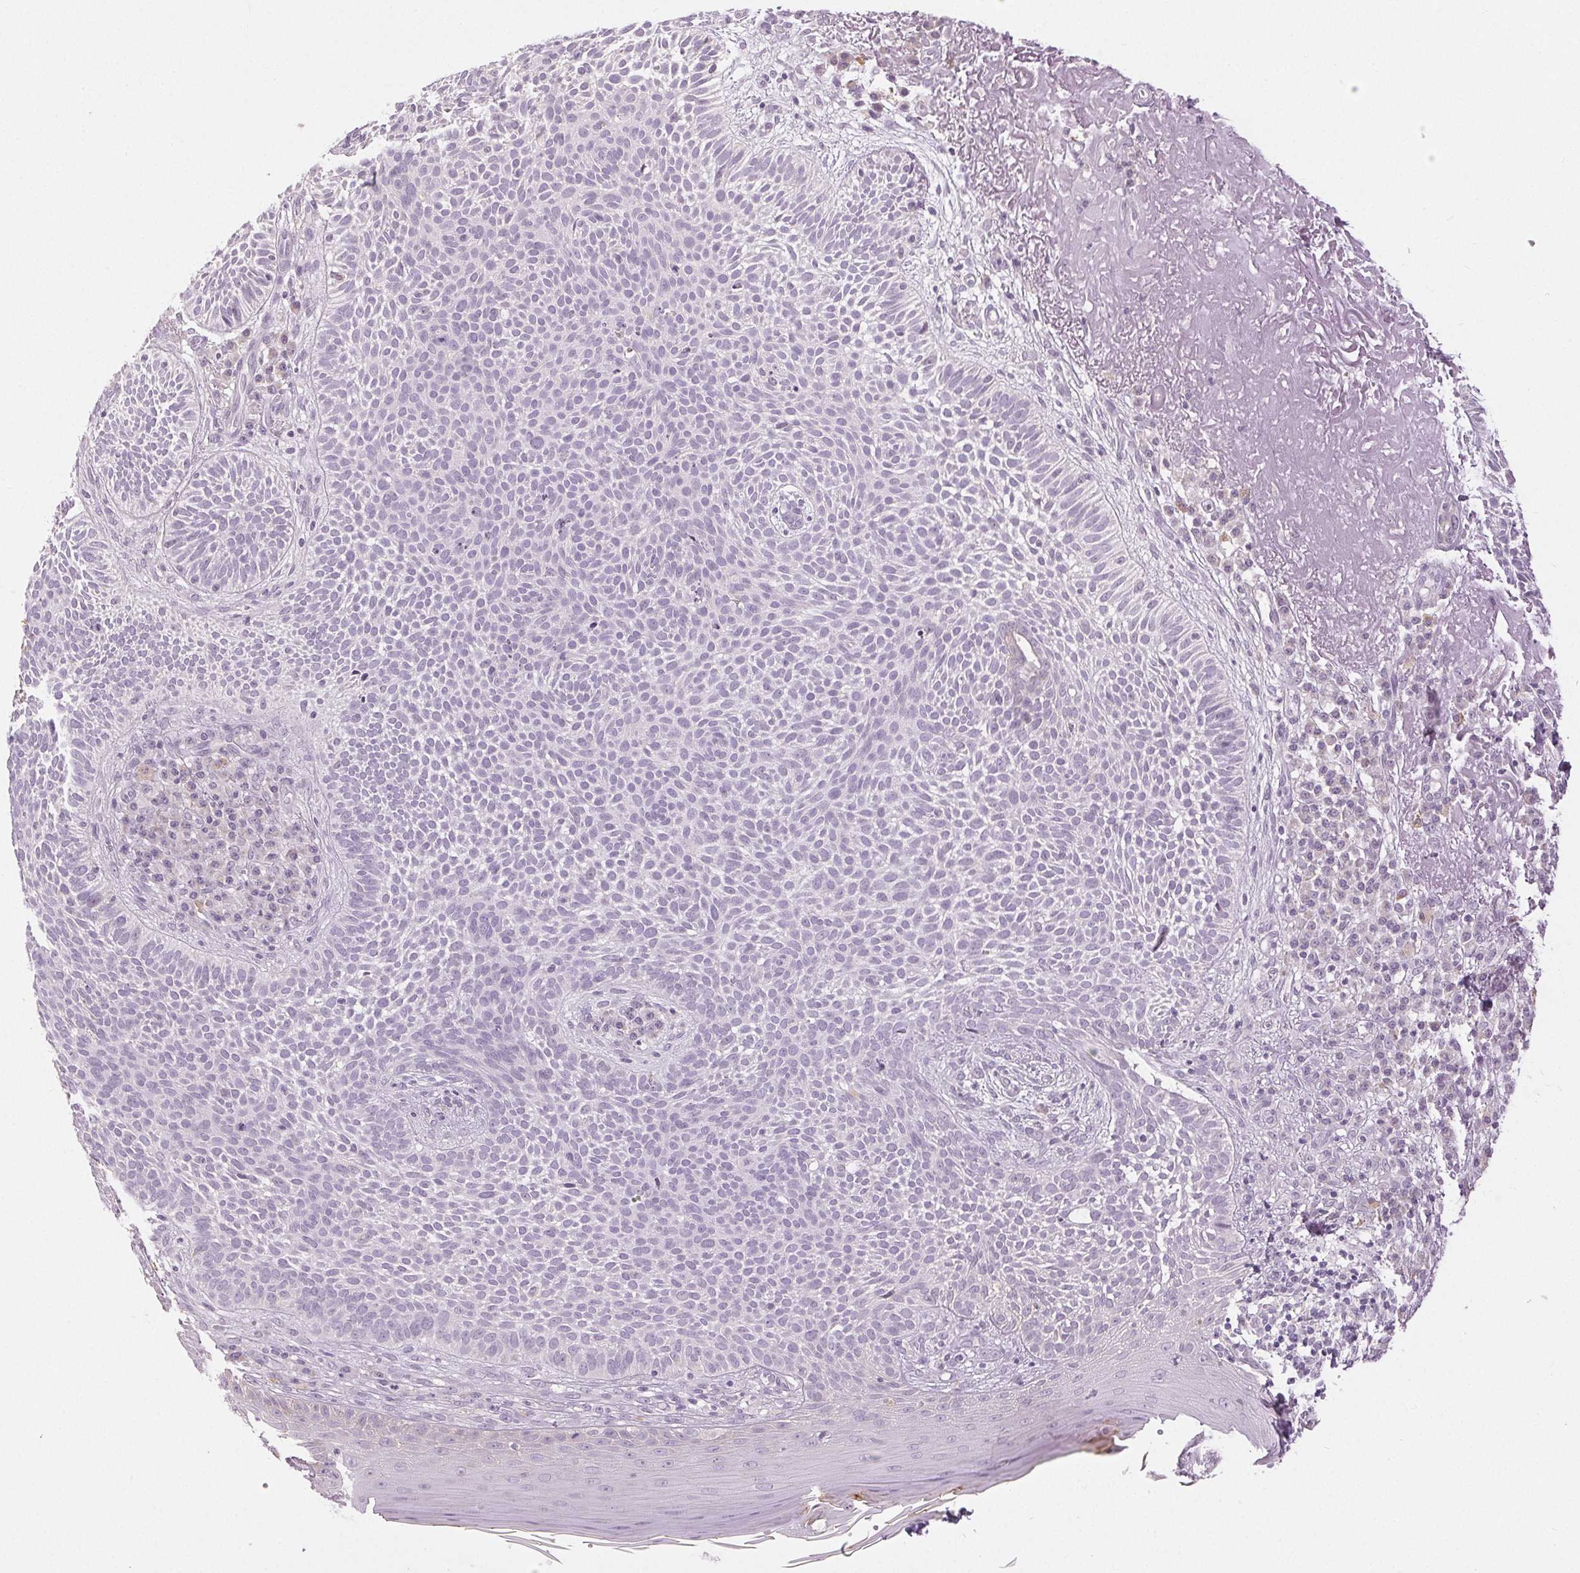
{"staining": {"intensity": "negative", "quantity": "none", "location": "none"}, "tissue": "skin cancer", "cell_type": "Tumor cells", "image_type": "cancer", "snomed": [{"axis": "morphology", "description": "Basal cell carcinoma"}, {"axis": "topography", "description": "Skin"}, {"axis": "topography", "description": "Skin of face"}], "caption": "This histopathology image is of skin basal cell carcinoma stained with IHC to label a protein in brown with the nuclei are counter-stained blue. There is no positivity in tumor cells. (DAB (3,3'-diaminobenzidine) immunohistochemistry (IHC), high magnification).", "gene": "DSG3", "patient": {"sex": "female", "age": 82}}